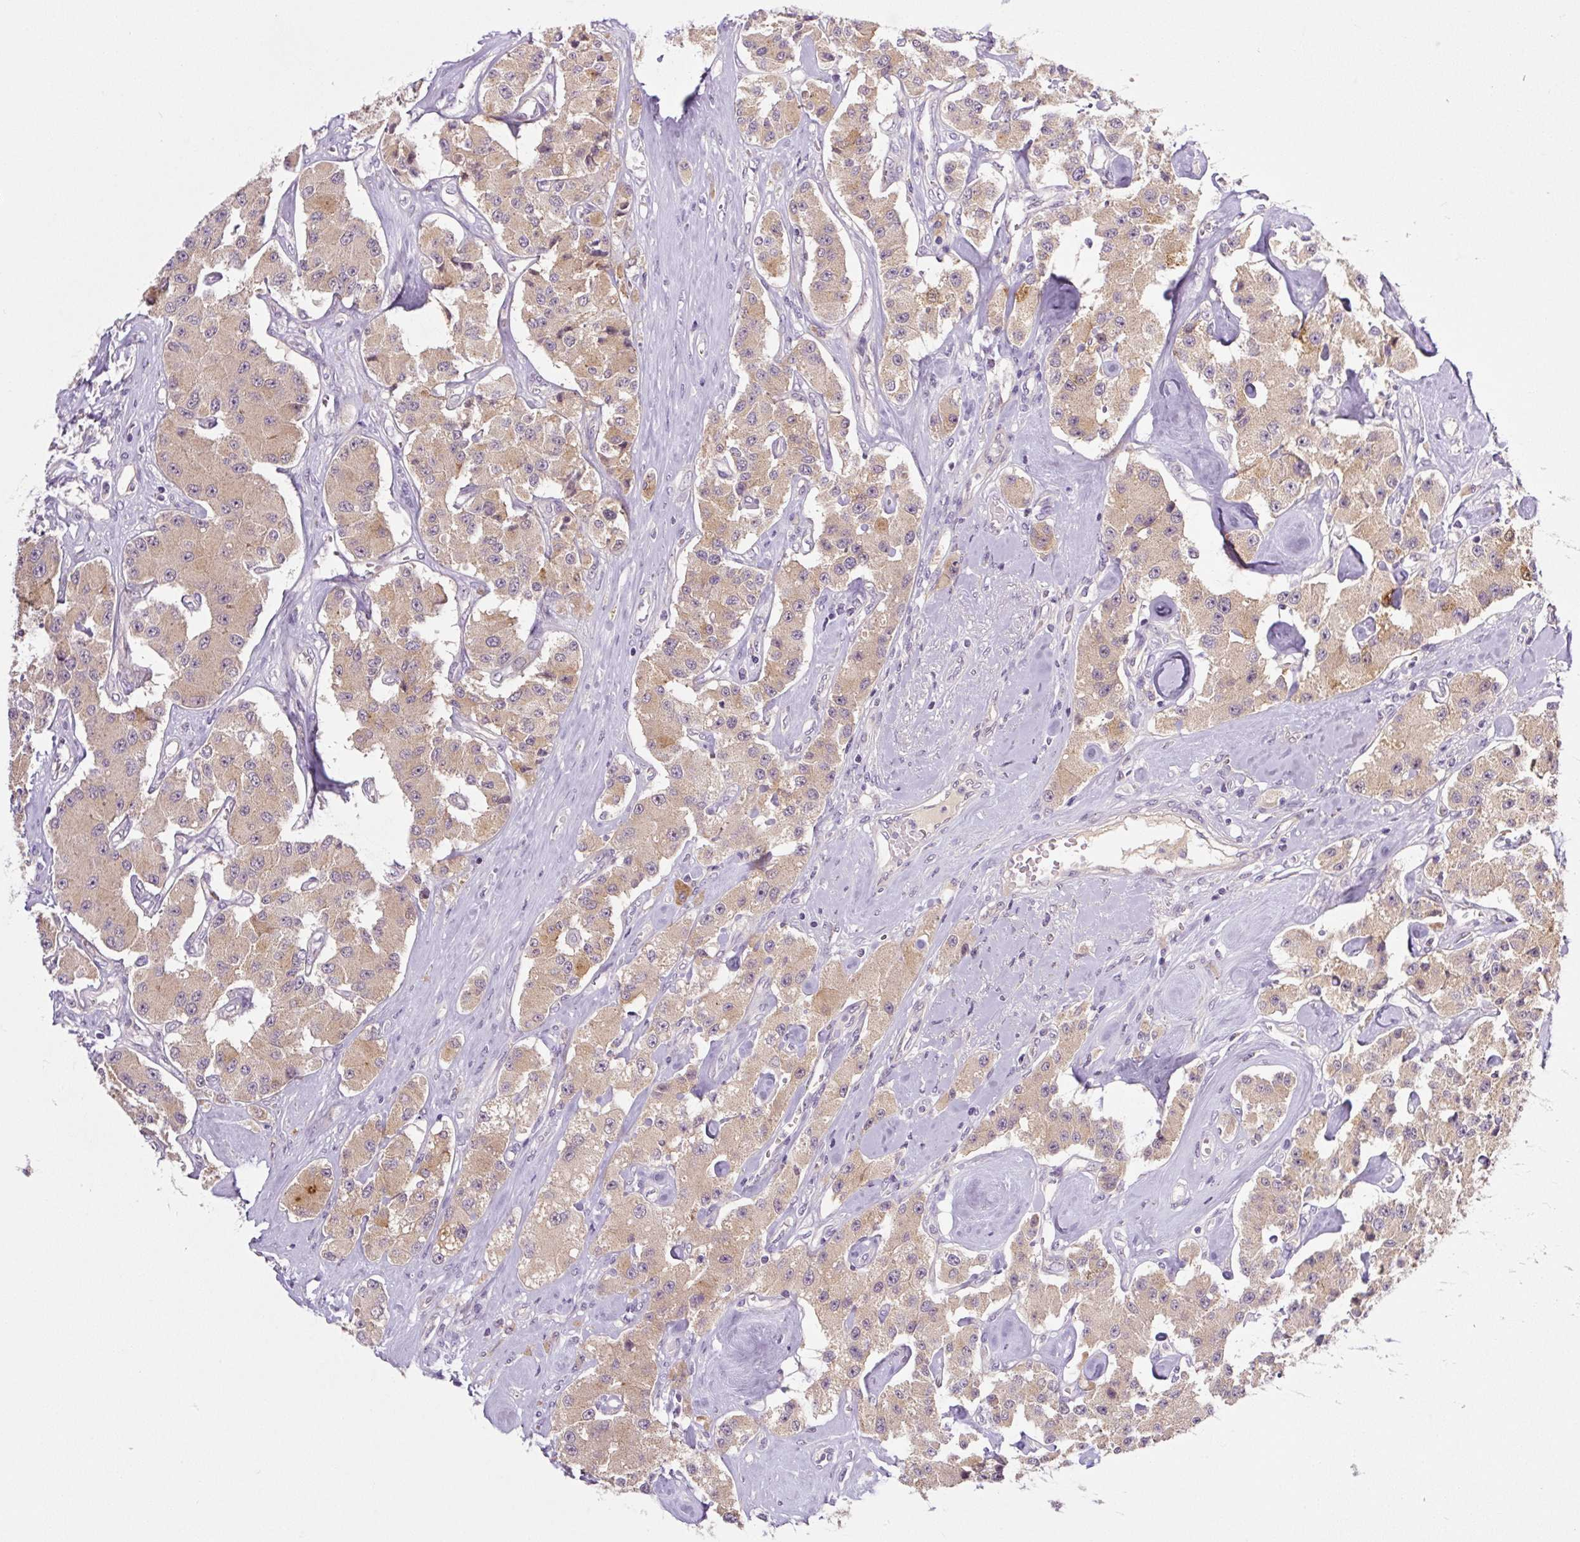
{"staining": {"intensity": "weak", "quantity": ">75%", "location": "cytoplasmic/membranous"}, "tissue": "carcinoid", "cell_type": "Tumor cells", "image_type": "cancer", "snomed": [{"axis": "morphology", "description": "Carcinoid, malignant, NOS"}, {"axis": "topography", "description": "Pancreas"}], "caption": "IHC (DAB) staining of carcinoid demonstrates weak cytoplasmic/membranous protein expression in about >75% of tumor cells. (DAB = brown stain, brightfield microscopy at high magnification).", "gene": "PRKAA2", "patient": {"sex": "male", "age": 41}}